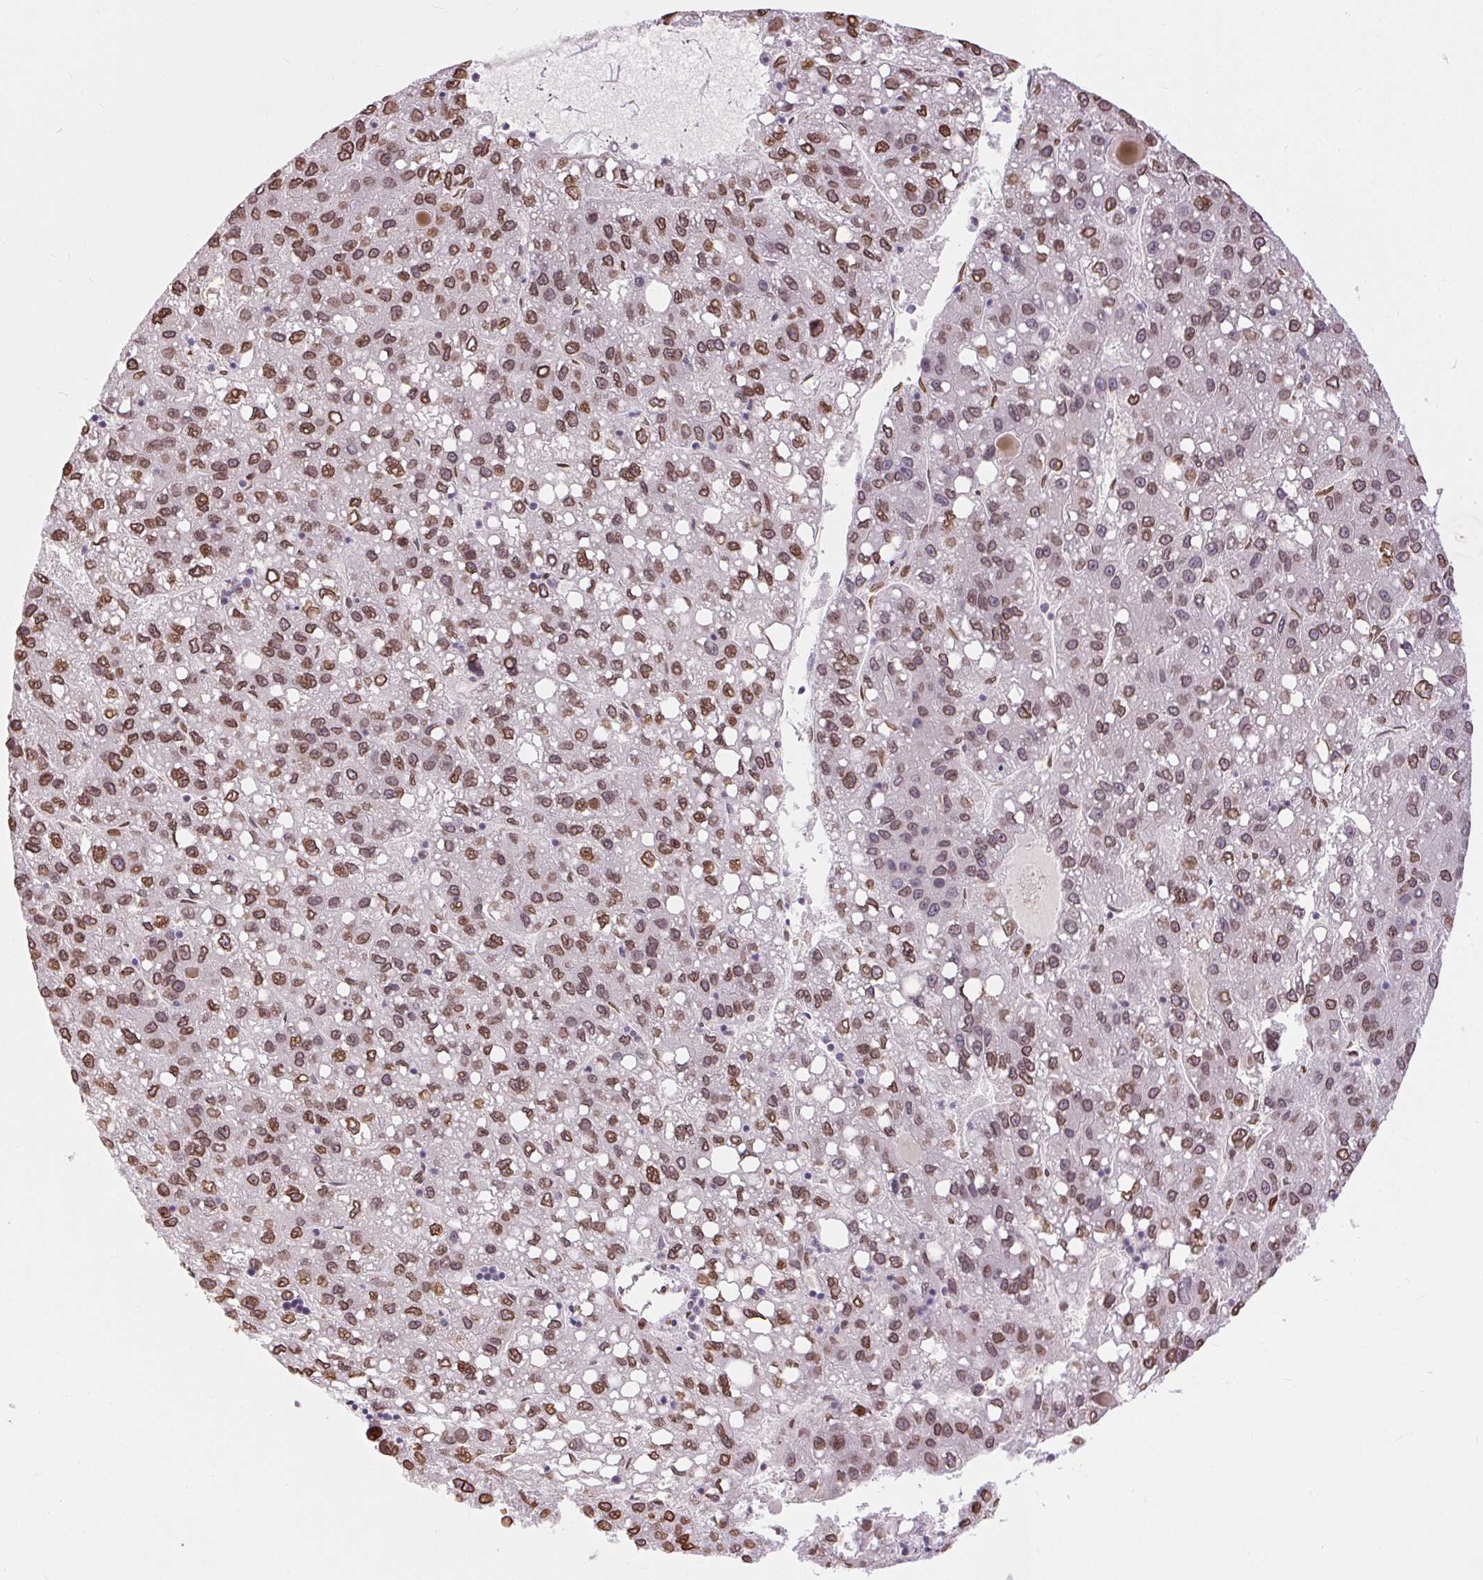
{"staining": {"intensity": "moderate", "quantity": ">75%", "location": "cytoplasmic/membranous,nuclear"}, "tissue": "liver cancer", "cell_type": "Tumor cells", "image_type": "cancer", "snomed": [{"axis": "morphology", "description": "Carcinoma, Hepatocellular, NOS"}, {"axis": "topography", "description": "Liver"}], "caption": "An immunohistochemistry (IHC) photomicrograph of tumor tissue is shown. Protein staining in brown highlights moderate cytoplasmic/membranous and nuclear positivity in liver hepatocellular carcinoma within tumor cells.", "gene": "TMEM175", "patient": {"sex": "female", "age": 82}}